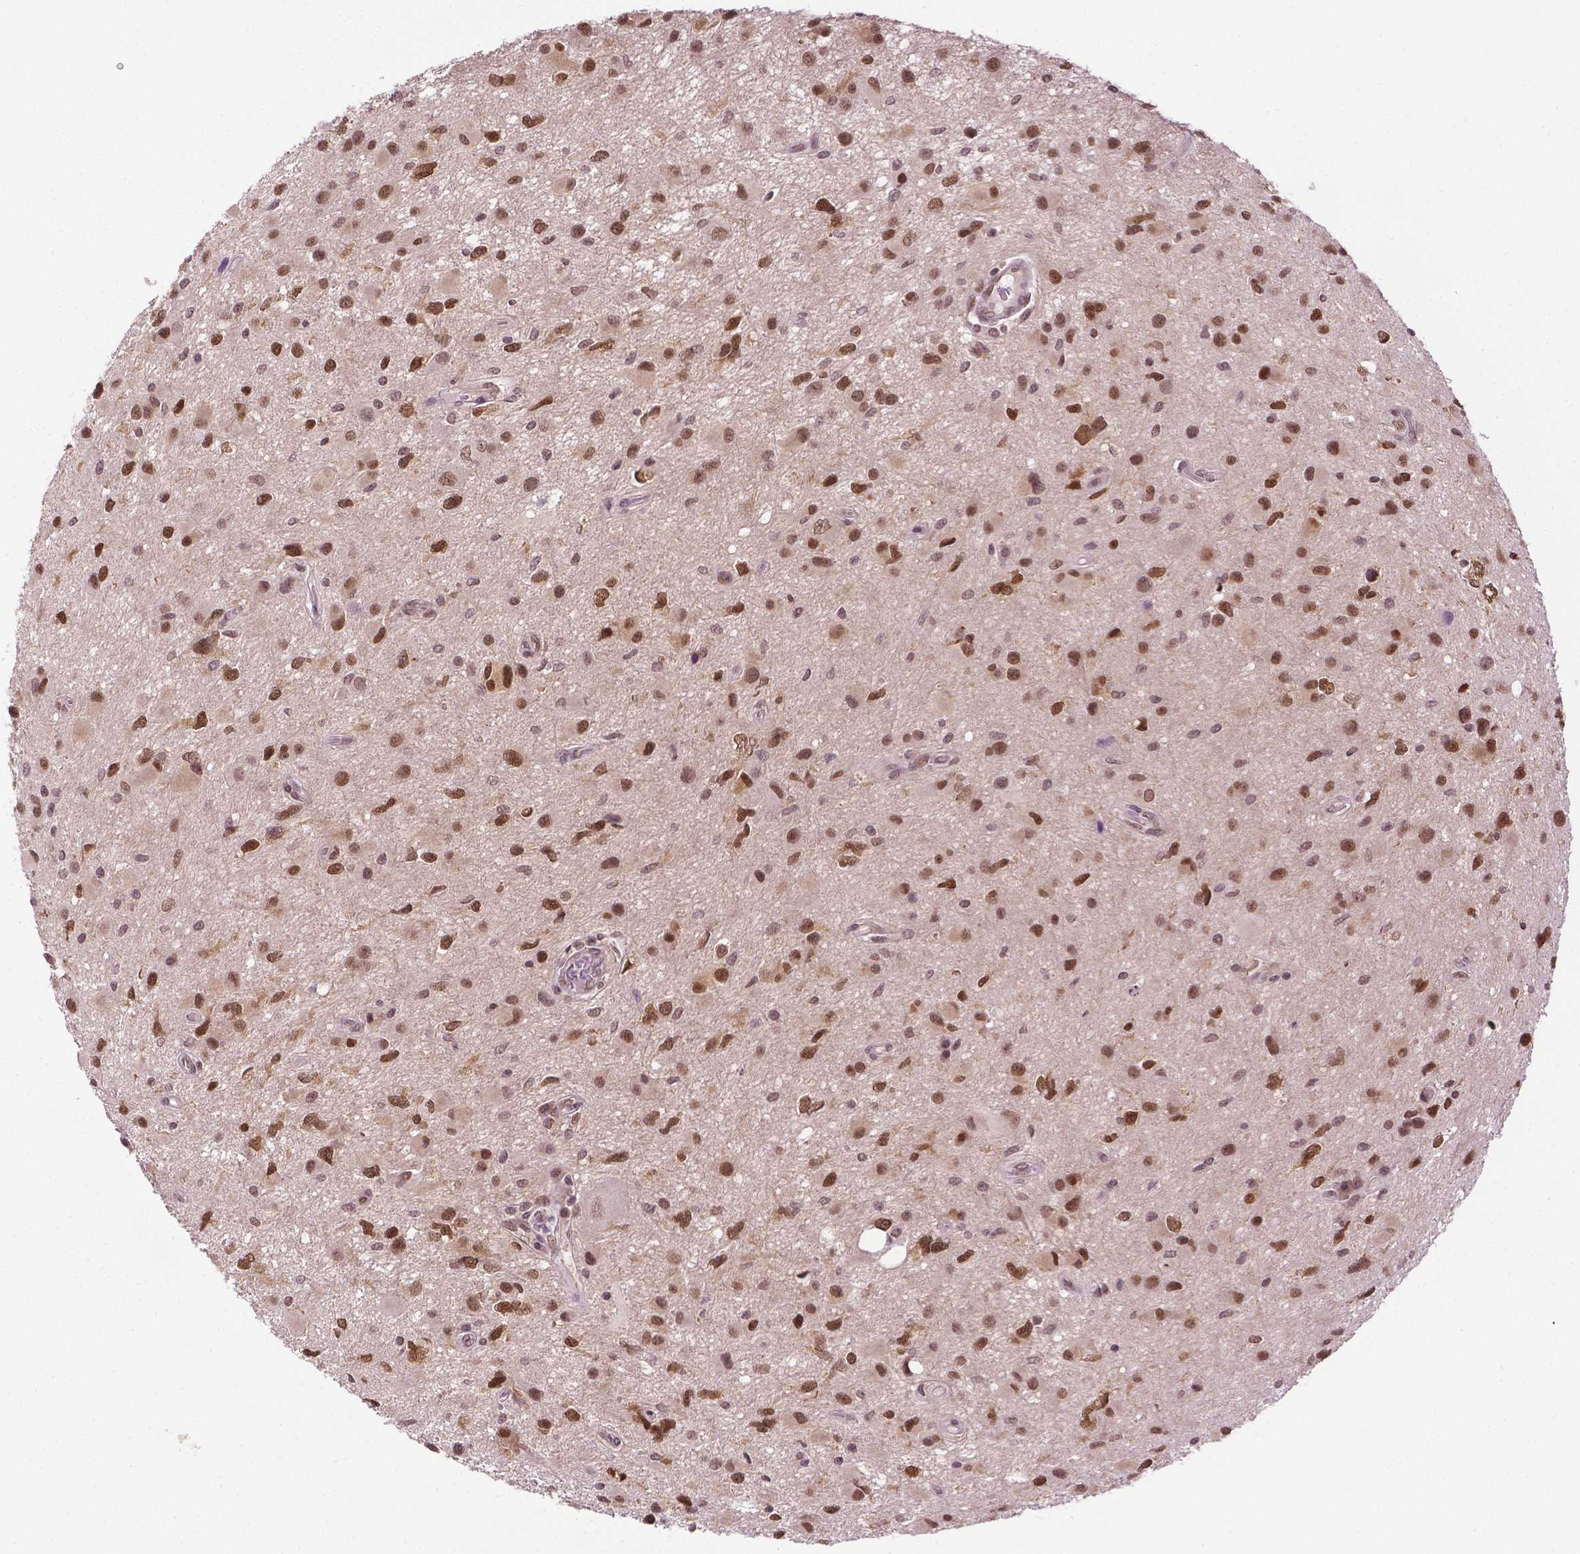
{"staining": {"intensity": "strong", "quantity": ">75%", "location": "nuclear"}, "tissue": "glioma", "cell_type": "Tumor cells", "image_type": "cancer", "snomed": [{"axis": "morphology", "description": "Glioma, malignant, Low grade"}, {"axis": "topography", "description": "Brain"}], "caption": "DAB (3,3'-diaminobenzidine) immunohistochemical staining of human glioma demonstrates strong nuclear protein positivity in about >75% of tumor cells. (Stains: DAB (3,3'-diaminobenzidine) in brown, nuclei in blue, Microscopy: brightfield microscopy at high magnification).", "gene": "UBQLN4", "patient": {"sex": "female", "age": 32}}